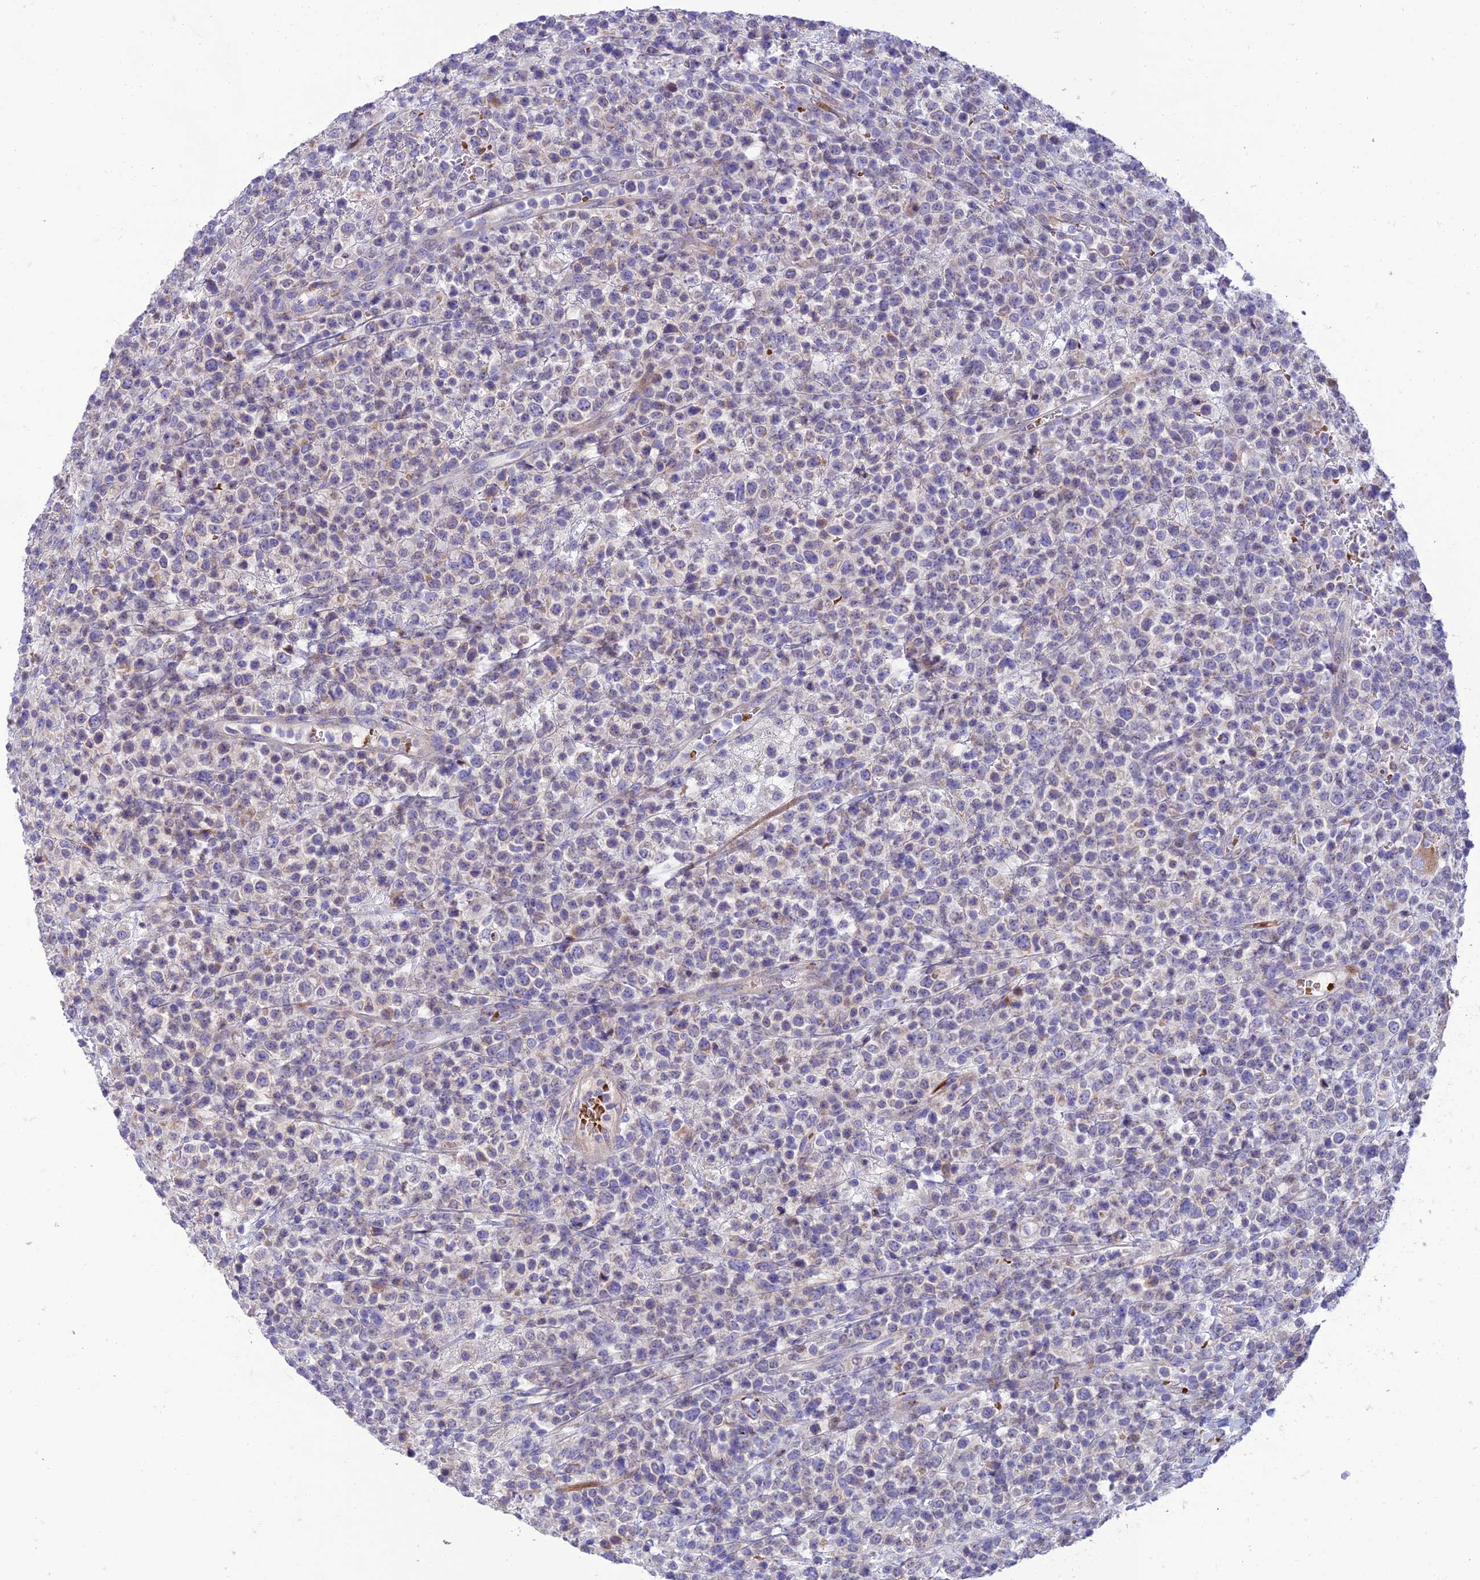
{"staining": {"intensity": "negative", "quantity": "none", "location": "none"}, "tissue": "lymphoma", "cell_type": "Tumor cells", "image_type": "cancer", "snomed": [{"axis": "morphology", "description": "Malignant lymphoma, non-Hodgkin's type, High grade"}, {"axis": "topography", "description": "Colon"}], "caption": "A high-resolution photomicrograph shows immunohistochemistry (IHC) staining of malignant lymphoma, non-Hodgkin's type (high-grade), which reveals no significant positivity in tumor cells.", "gene": "SEL1L3", "patient": {"sex": "female", "age": 53}}